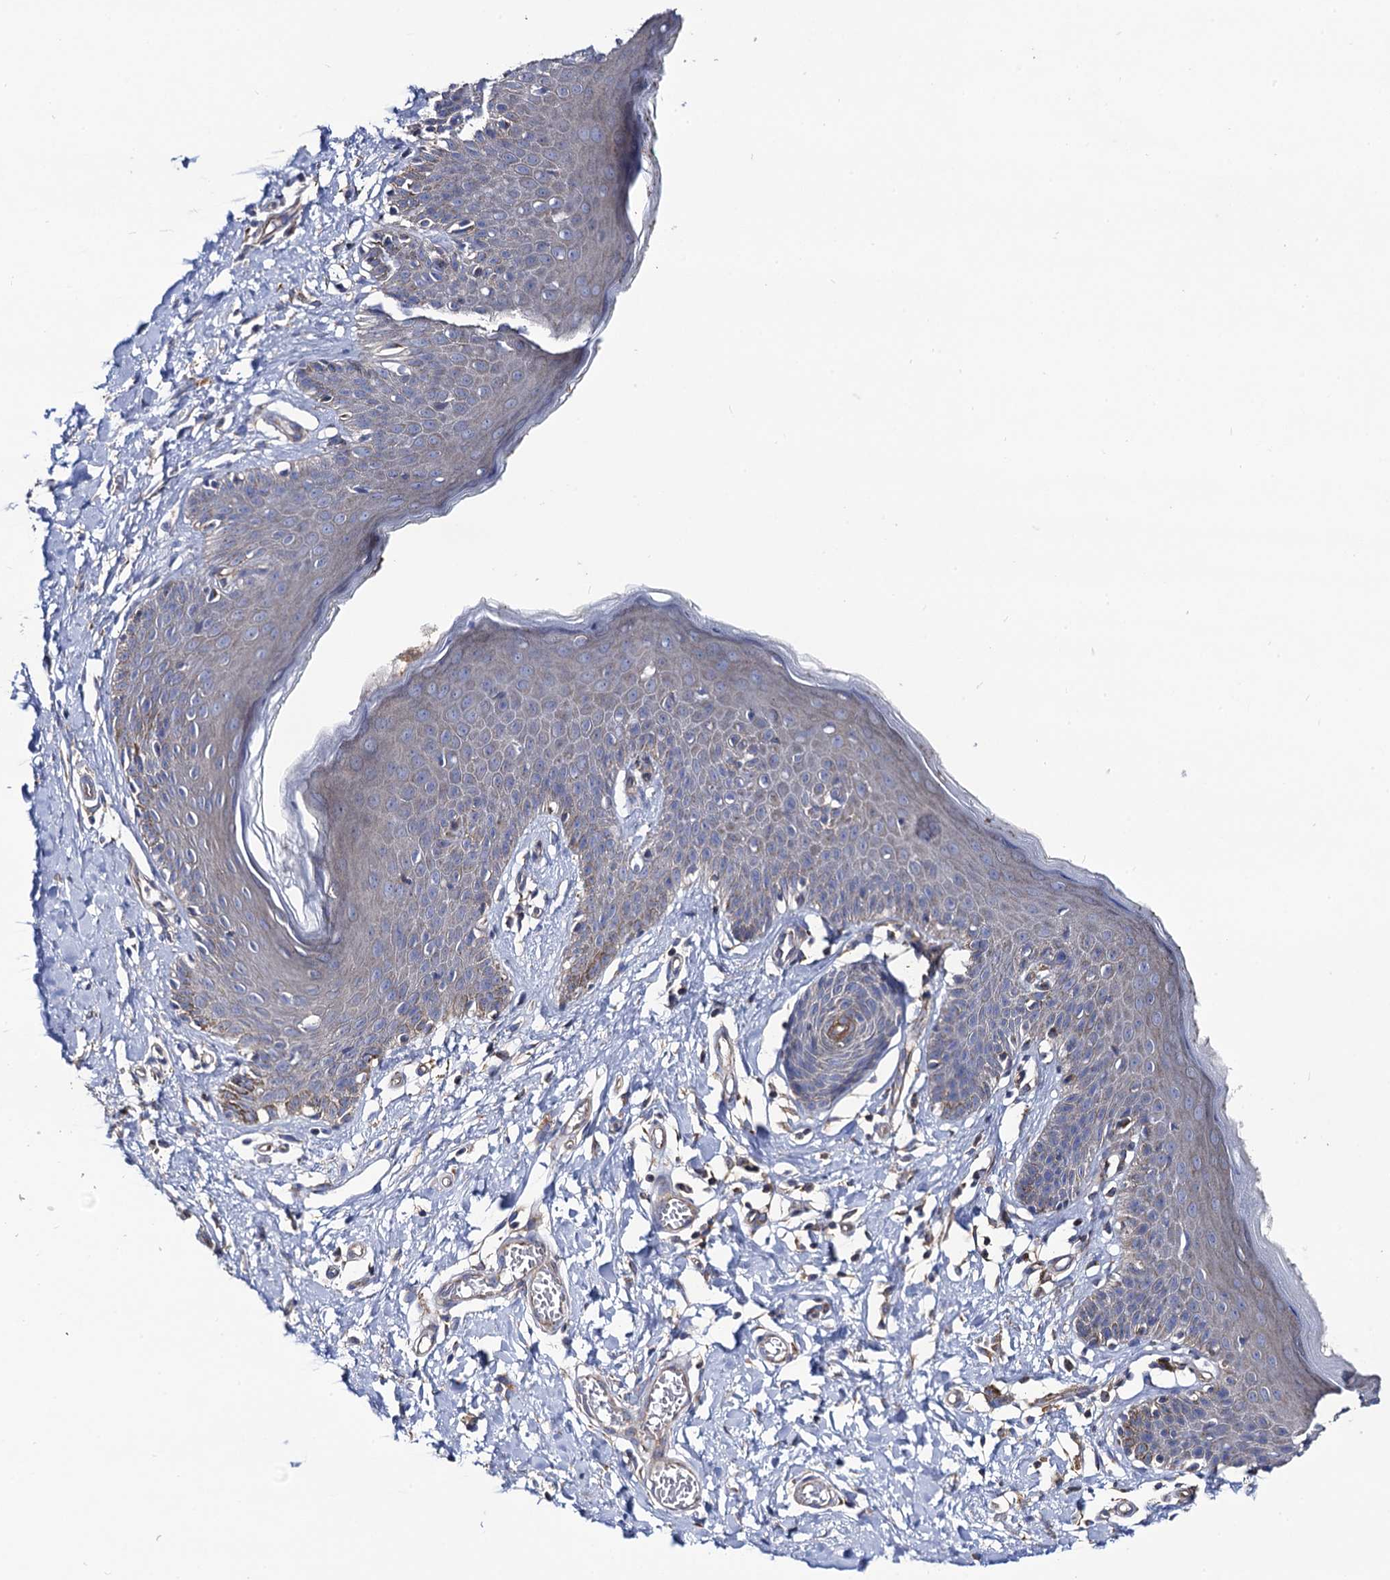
{"staining": {"intensity": "negative", "quantity": "none", "location": "none"}, "tissue": "skin", "cell_type": "Epidermal cells", "image_type": "normal", "snomed": [{"axis": "morphology", "description": "Normal tissue, NOS"}, {"axis": "topography", "description": "Vulva"}], "caption": "The photomicrograph demonstrates no significant expression in epidermal cells of skin.", "gene": "DYDC1", "patient": {"sex": "female", "age": 66}}